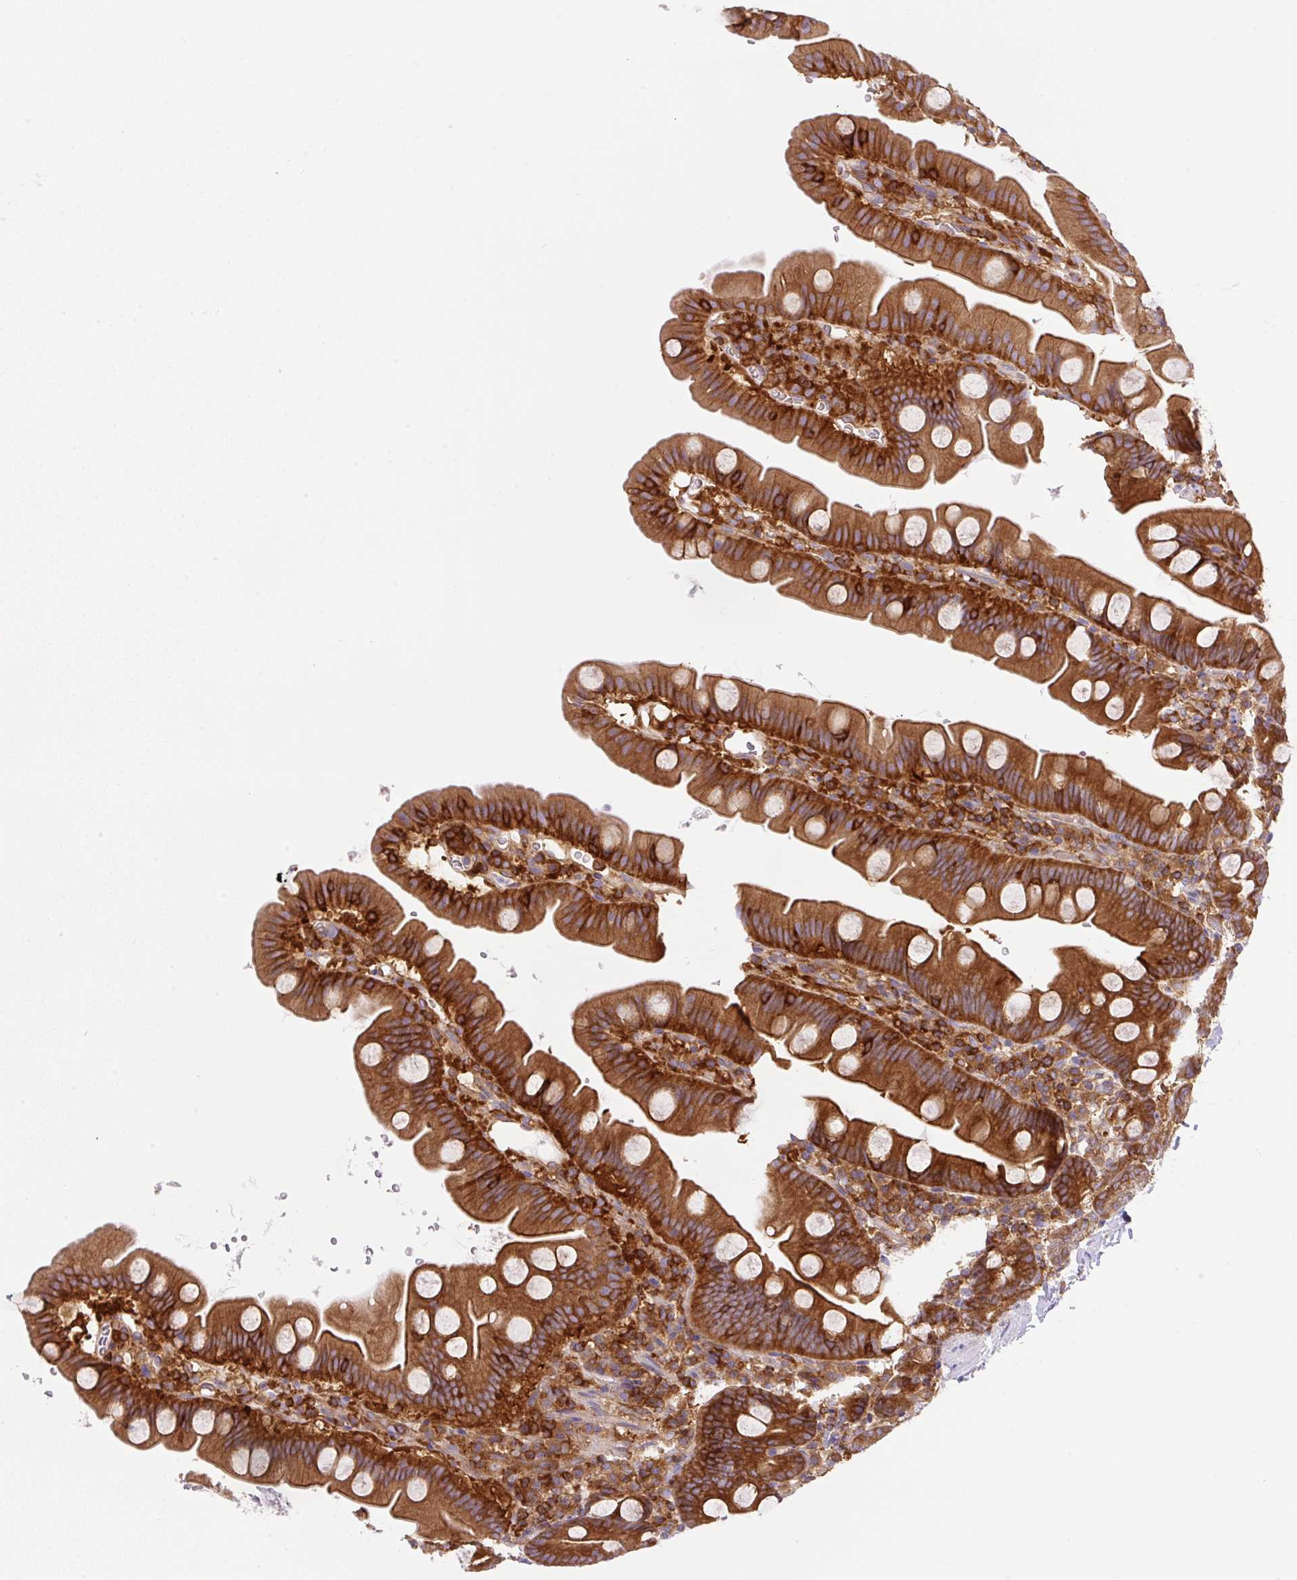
{"staining": {"intensity": "strong", "quantity": "25%-75%", "location": "cytoplasmic/membranous"}, "tissue": "small intestine", "cell_type": "Glandular cells", "image_type": "normal", "snomed": [{"axis": "morphology", "description": "Normal tissue, NOS"}, {"axis": "topography", "description": "Small intestine"}], "caption": "Approximately 25%-75% of glandular cells in unremarkable human small intestine demonstrate strong cytoplasmic/membranous protein staining as visualized by brown immunohistochemical staining.", "gene": "DNM2", "patient": {"sex": "female", "age": 68}}